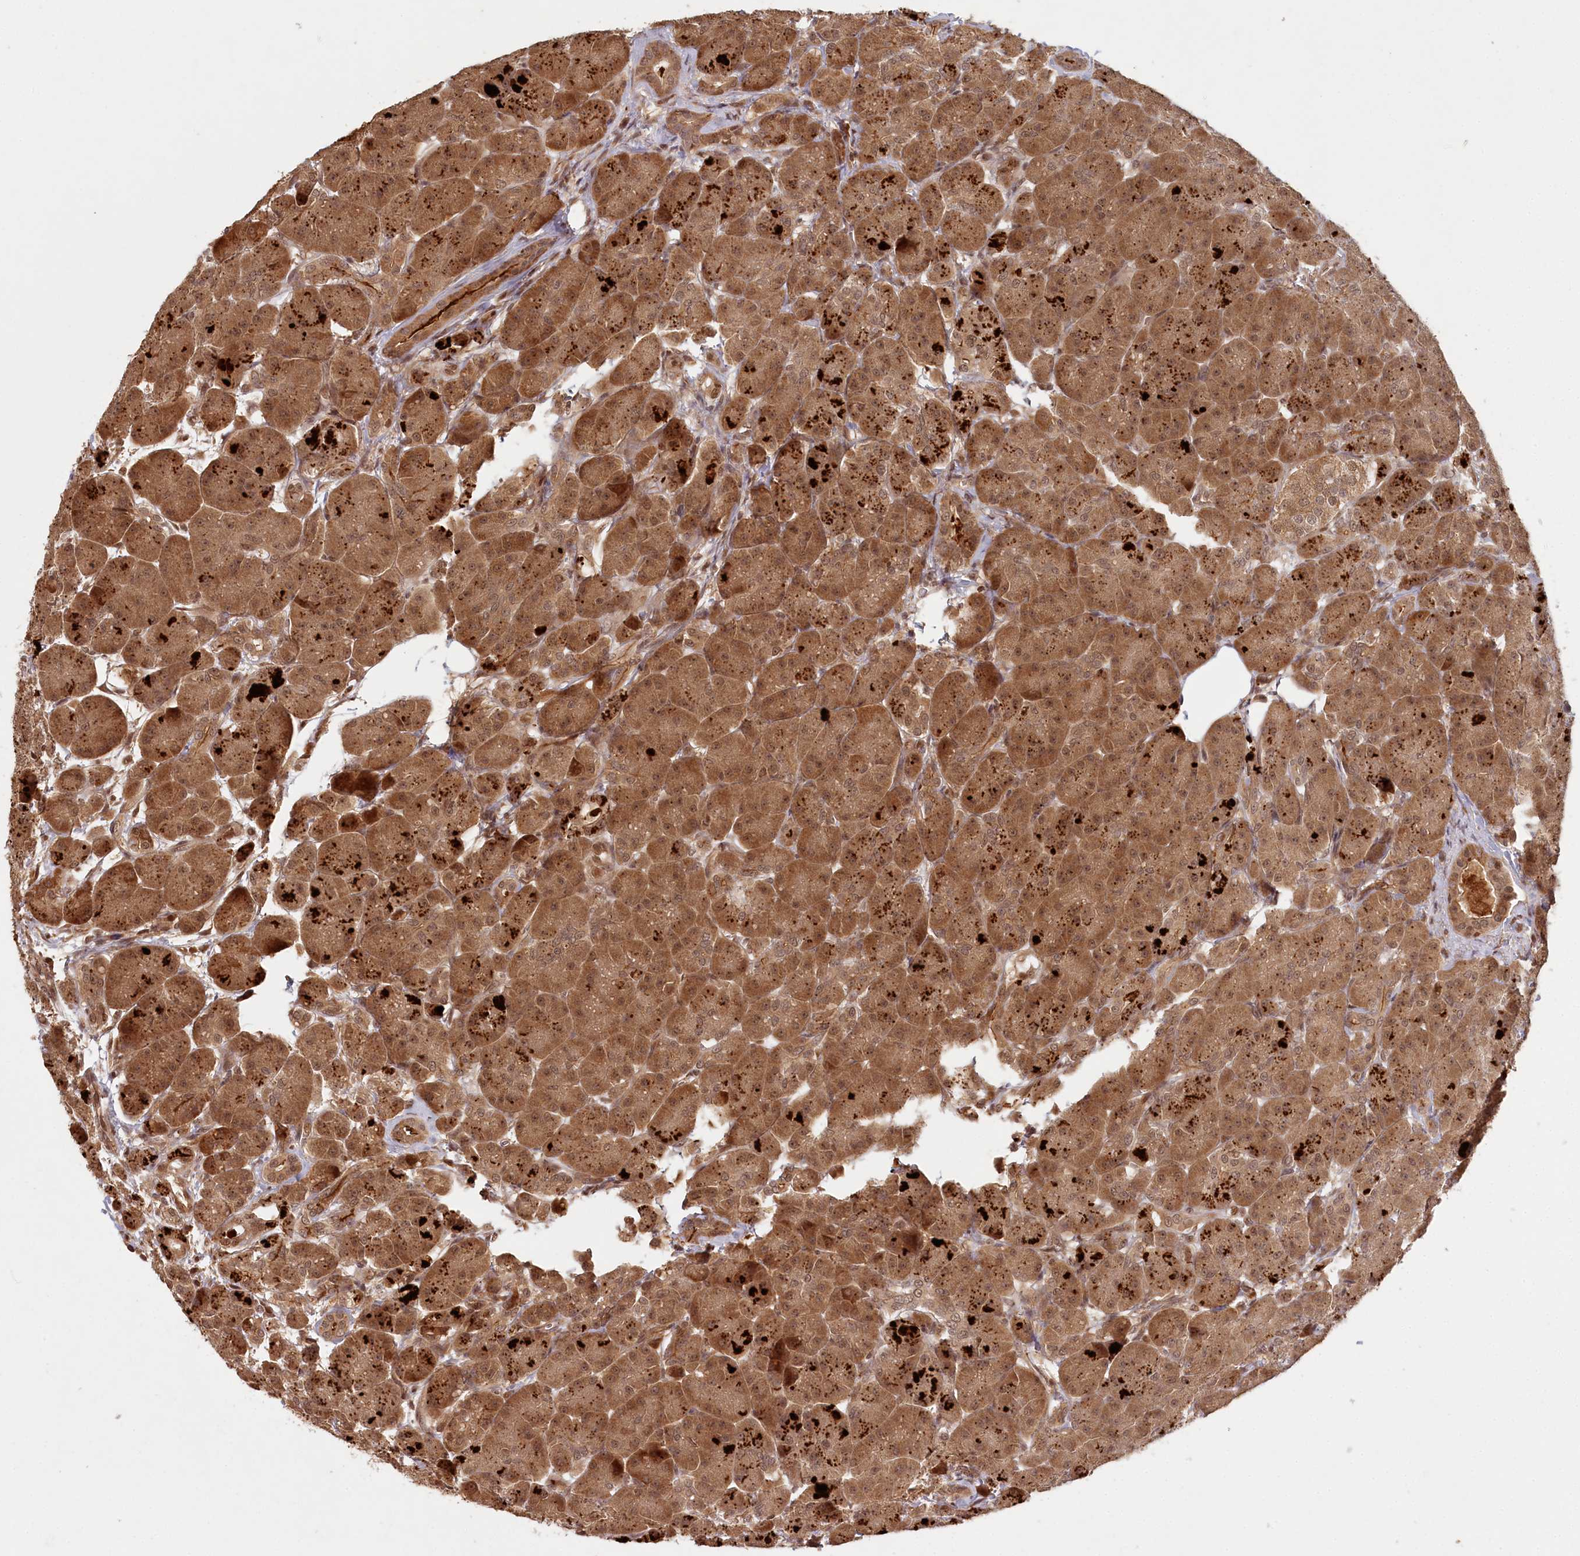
{"staining": {"intensity": "strong", "quantity": ">75%", "location": "cytoplasmic/membranous,nuclear"}, "tissue": "pancreas", "cell_type": "Exocrine glandular cells", "image_type": "normal", "snomed": [{"axis": "morphology", "description": "Normal tissue, NOS"}, {"axis": "topography", "description": "Pancreas"}], "caption": "Immunohistochemistry (IHC) of benign human pancreas exhibits high levels of strong cytoplasmic/membranous,nuclear staining in about >75% of exocrine glandular cells.", "gene": "WAPL", "patient": {"sex": "male", "age": 63}}